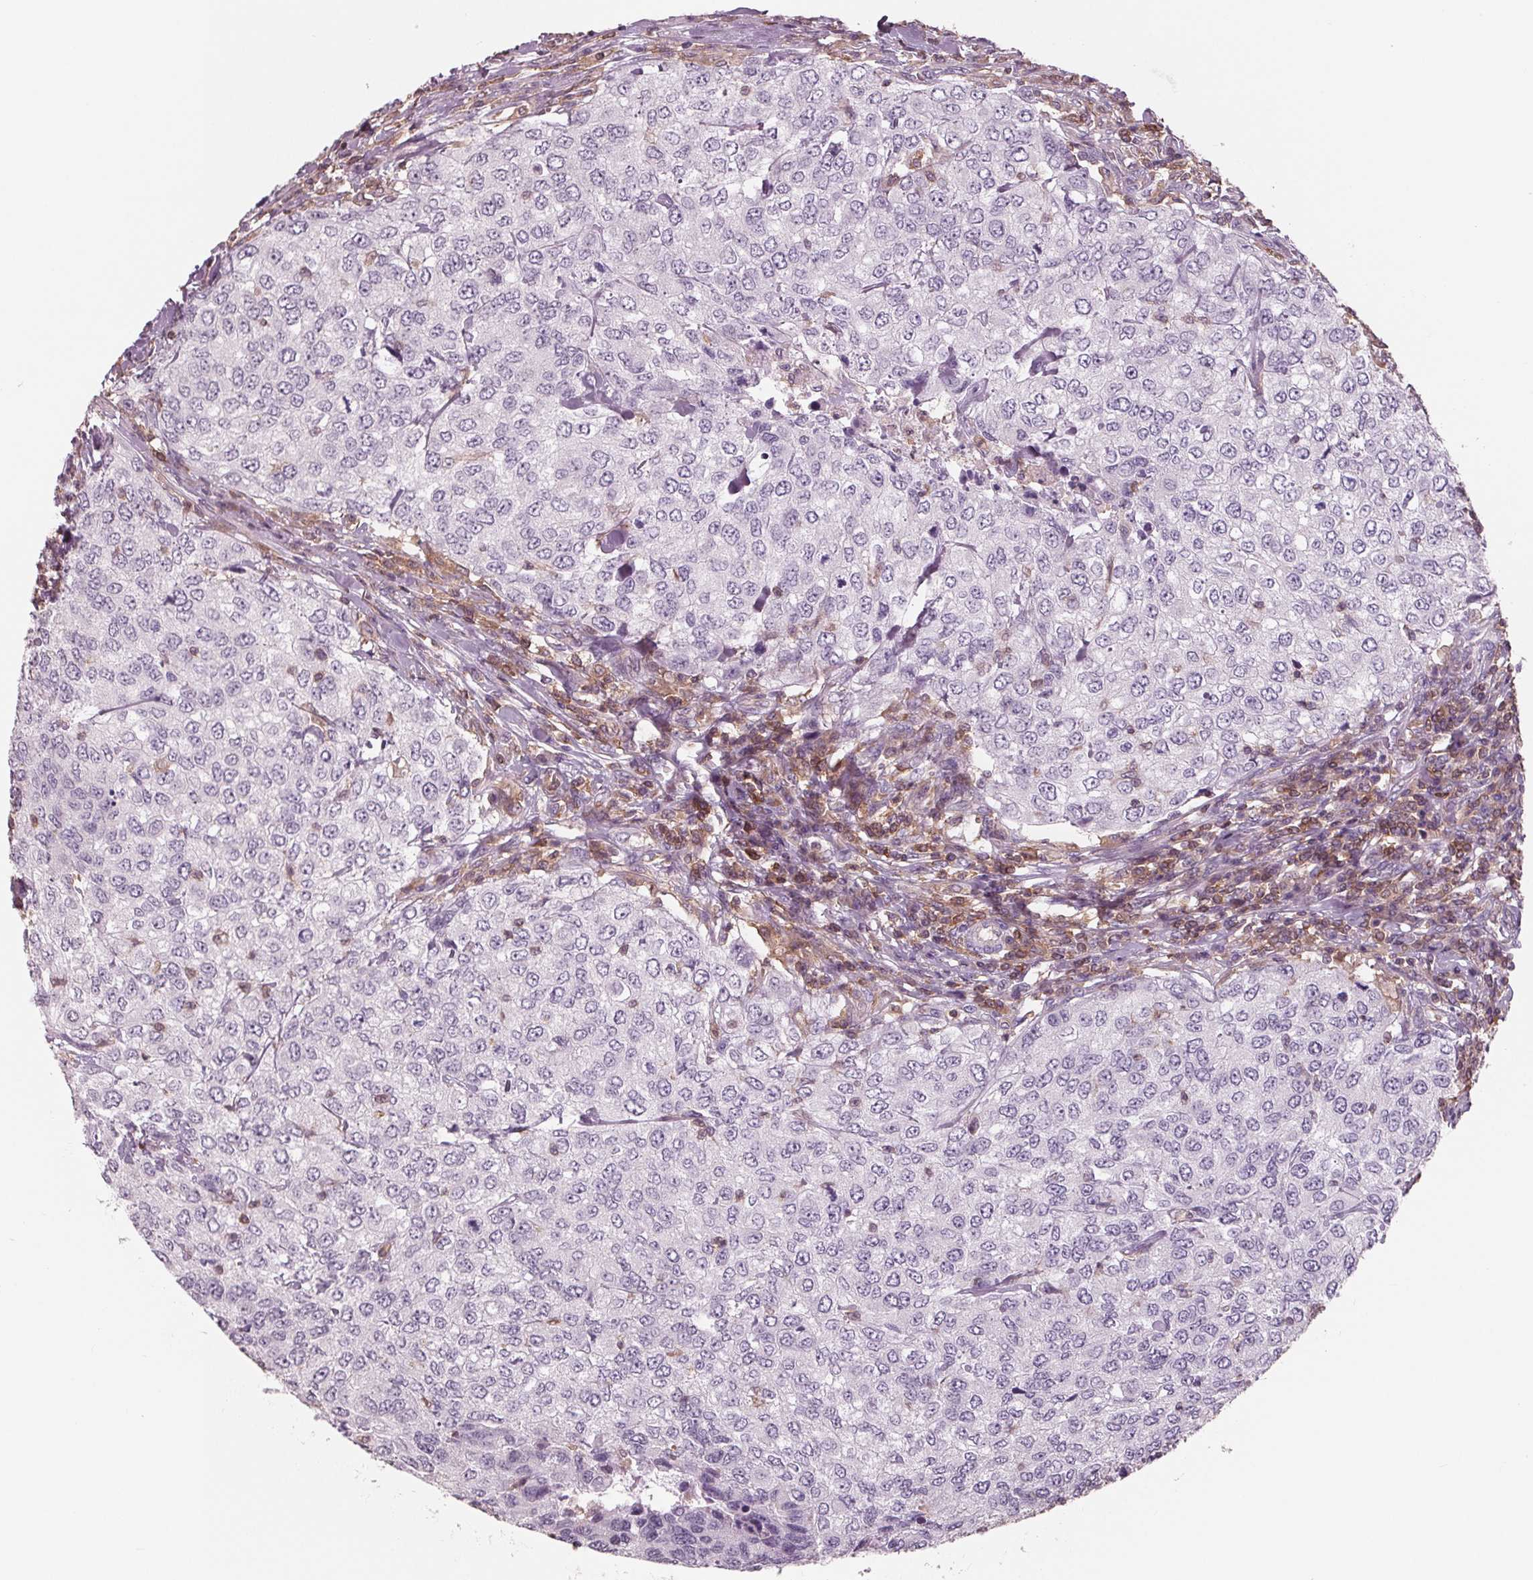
{"staining": {"intensity": "negative", "quantity": "none", "location": "none"}, "tissue": "urothelial cancer", "cell_type": "Tumor cells", "image_type": "cancer", "snomed": [{"axis": "morphology", "description": "Urothelial carcinoma, High grade"}, {"axis": "topography", "description": "Urinary bladder"}], "caption": "A micrograph of human urothelial cancer is negative for staining in tumor cells.", "gene": "ARHGAP25", "patient": {"sex": "female", "age": 78}}